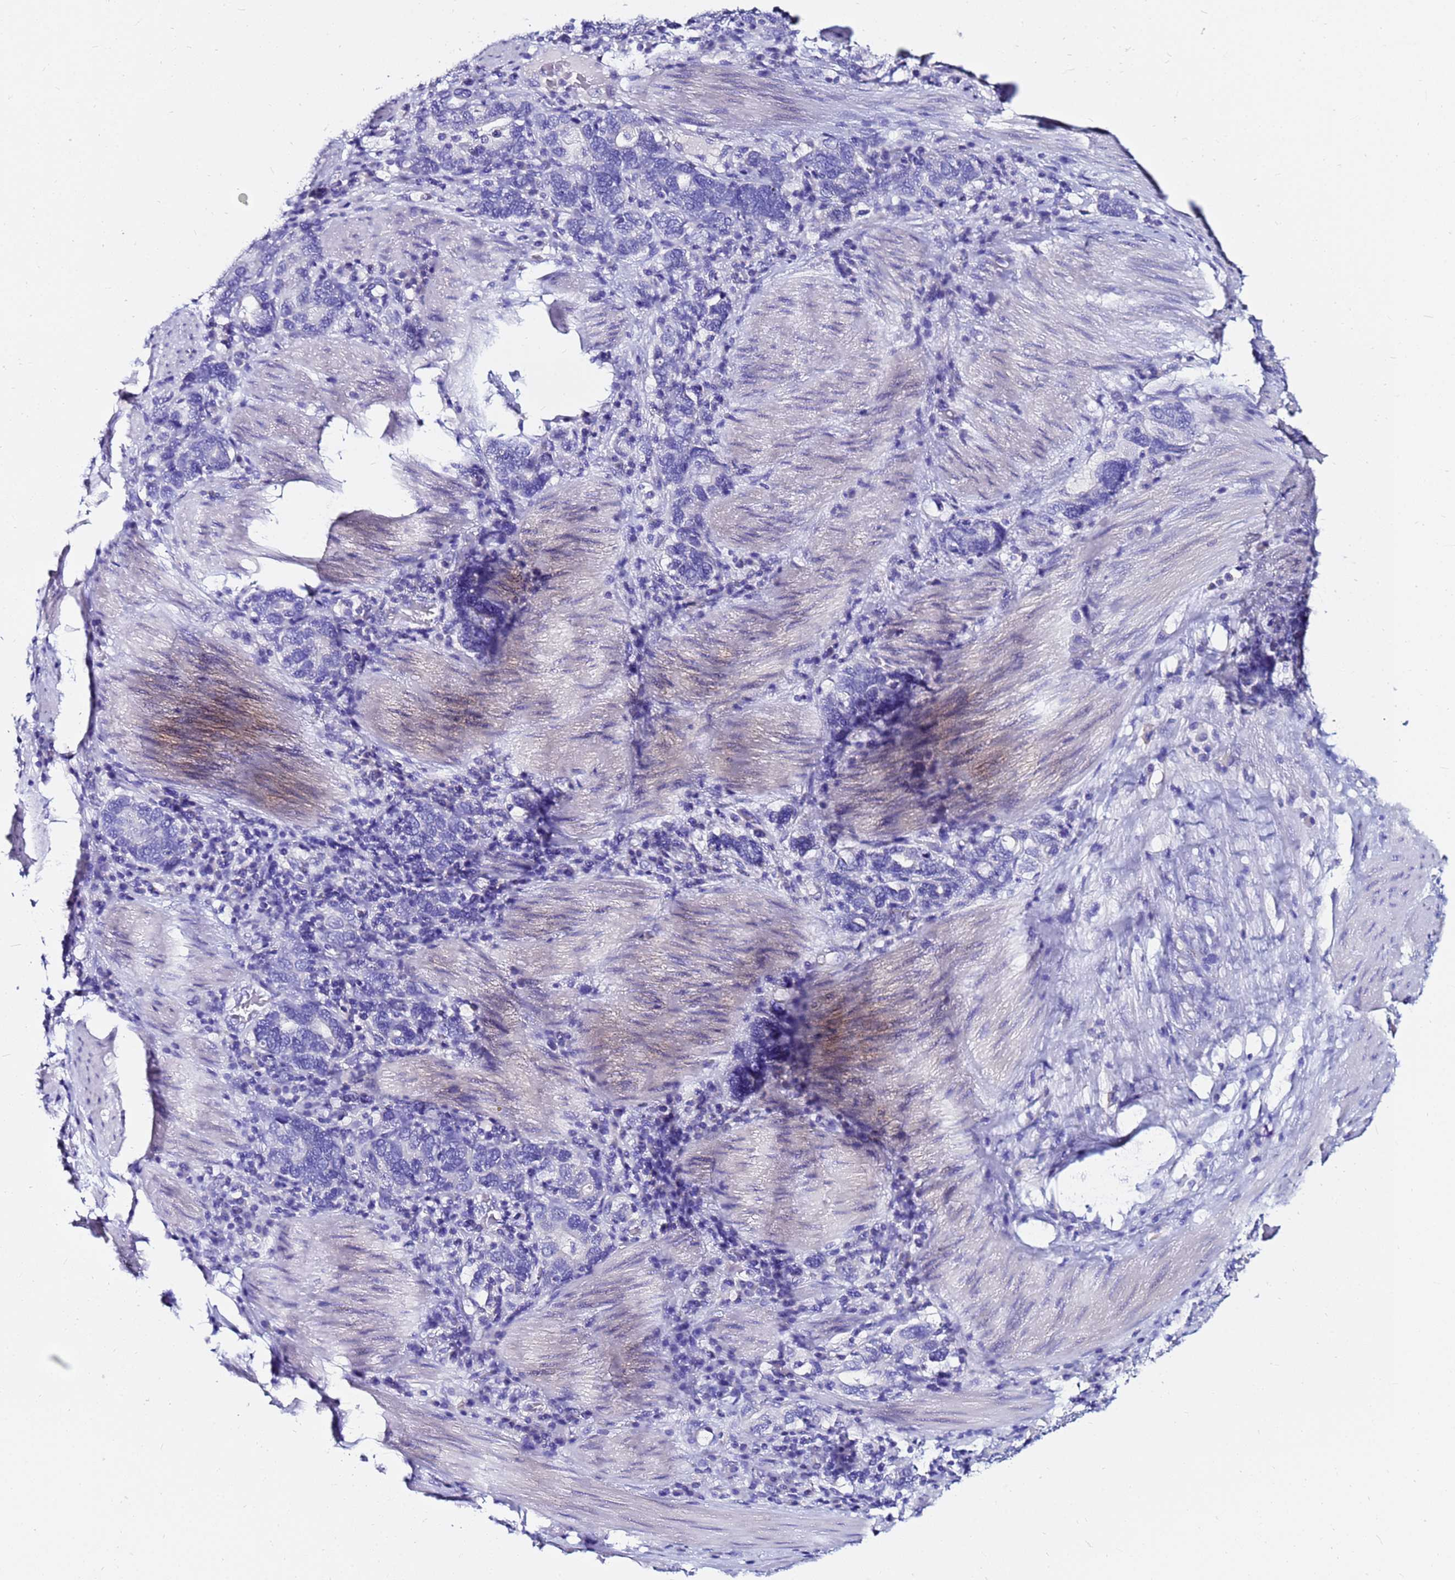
{"staining": {"intensity": "negative", "quantity": "none", "location": "none"}, "tissue": "stomach cancer", "cell_type": "Tumor cells", "image_type": "cancer", "snomed": [{"axis": "morphology", "description": "Adenocarcinoma, NOS"}, {"axis": "topography", "description": "Stomach, upper"}, {"axis": "topography", "description": "Stomach"}], "caption": "Immunohistochemistry micrograph of human adenocarcinoma (stomach) stained for a protein (brown), which reveals no positivity in tumor cells. Nuclei are stained in blue.", "gene": "PPP1R14C", "patient": {"sex": "male", "age": 62}}